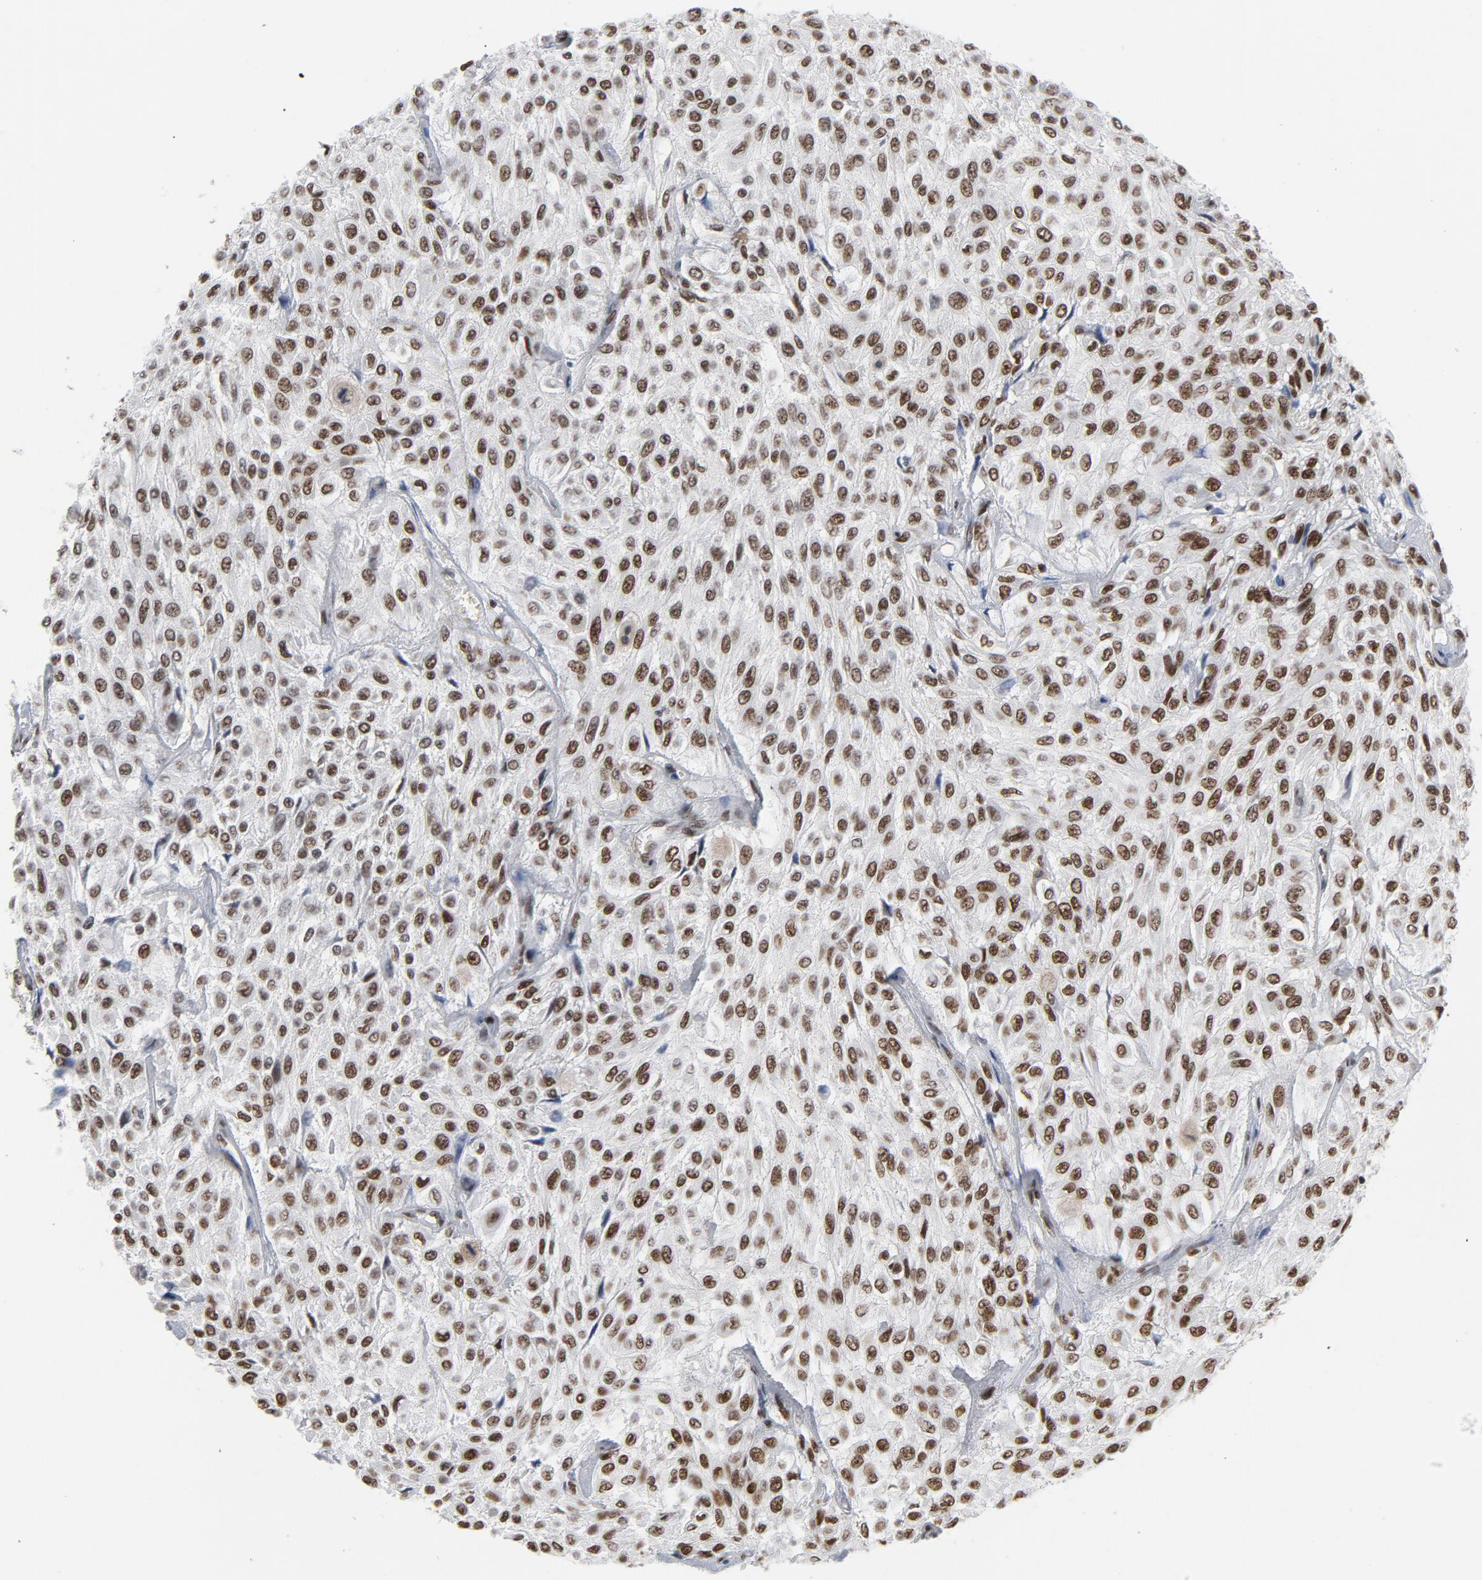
{"staining": {"intensity": "strong", "quantity": ">75%", "location": "nuclear"}, "tissue": "urothelial cancer", "cell_type": "Tumor cells", "image_type": "cancer", "snomed": [{"axis": "morphology", "description": "Urothelial carcinoma, High grade"}, {"axis": "topography", "description": "Urinary bladder"}], "caption": "DAB immunohistochemical staining of human high-grade urothelial carcinoma shows strong nuclear protein staining in approximately >75% of tumor cells. Immunohistochemistry stains the protein of interest in brown and the nuclei are stained blue.", "gene": "CSTF2", "patient": {"sex": "male", "age": 57}}